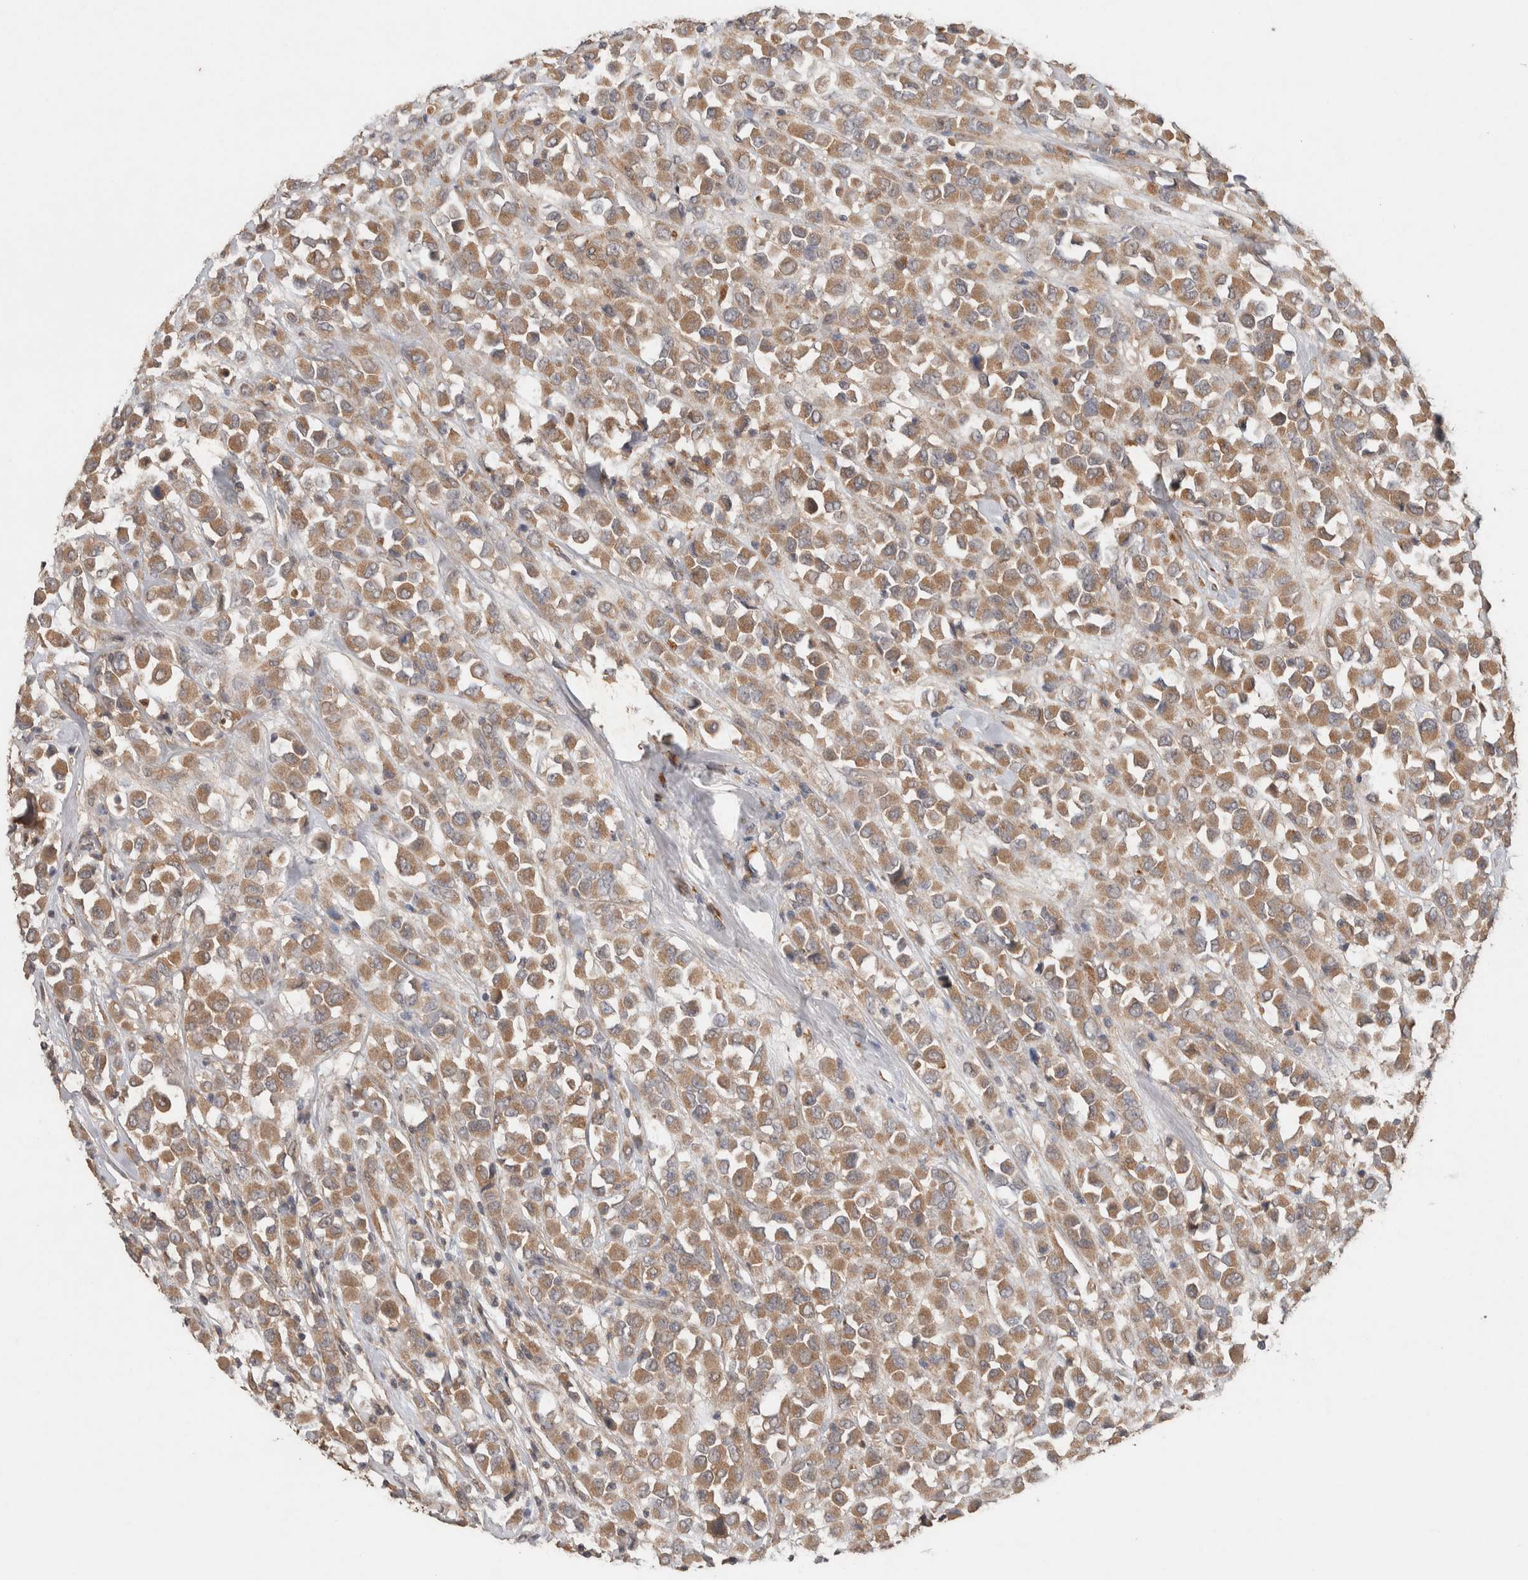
{"staining": {"intensity": "moderate", "quantity": ">75%", "location": "cytoplasmic/membranous"}, "tissue": "breast cancer", "cell_type": "Tumor cells", "image_type": "cancer", "snomed": [{"axis": "morphology", "description": "Duct carcinoma"}, {"axis": "topography", "description": "Breast"}], "caption": "Infiltrating ductal carcinoma (breast) stained for a protein (brown) demonstrates moderate cytoplasmic/membranous positive staining in approximately >75% of tumor cells.", "gene": "KCNJ5", "patient": {"sex": "female", "age": 61}}